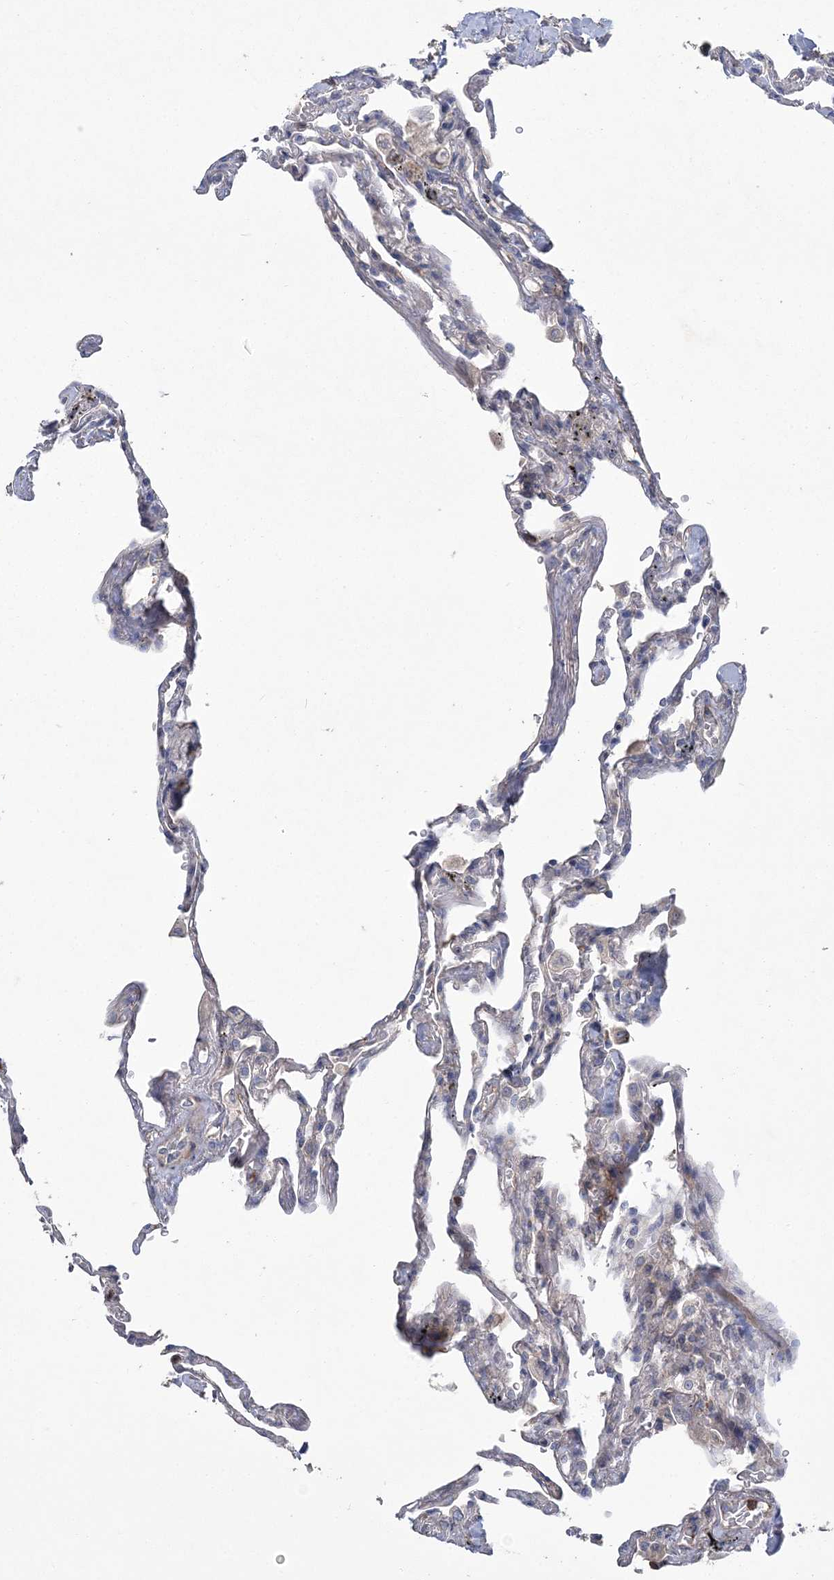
{"staining": {"intensity": "weak", "quantity": "<25%", "location": "cytoplasmic/membranous"}, "tissue": "lung", "cell_type": "Alveolar cells", "image_type": "normal", "snomed": [{"axis": "morphology", "description": "Normal tissue, NOS"}, {"axis": "topography", "description": "Lung"}], "caption": "An immunohistochemistry (IHC) histopathology image of normal lung is shown. There is no staining in alveolar cells of lung.", "gene": "WBP1L", "patient": {"sex": "male", "age": 59}}